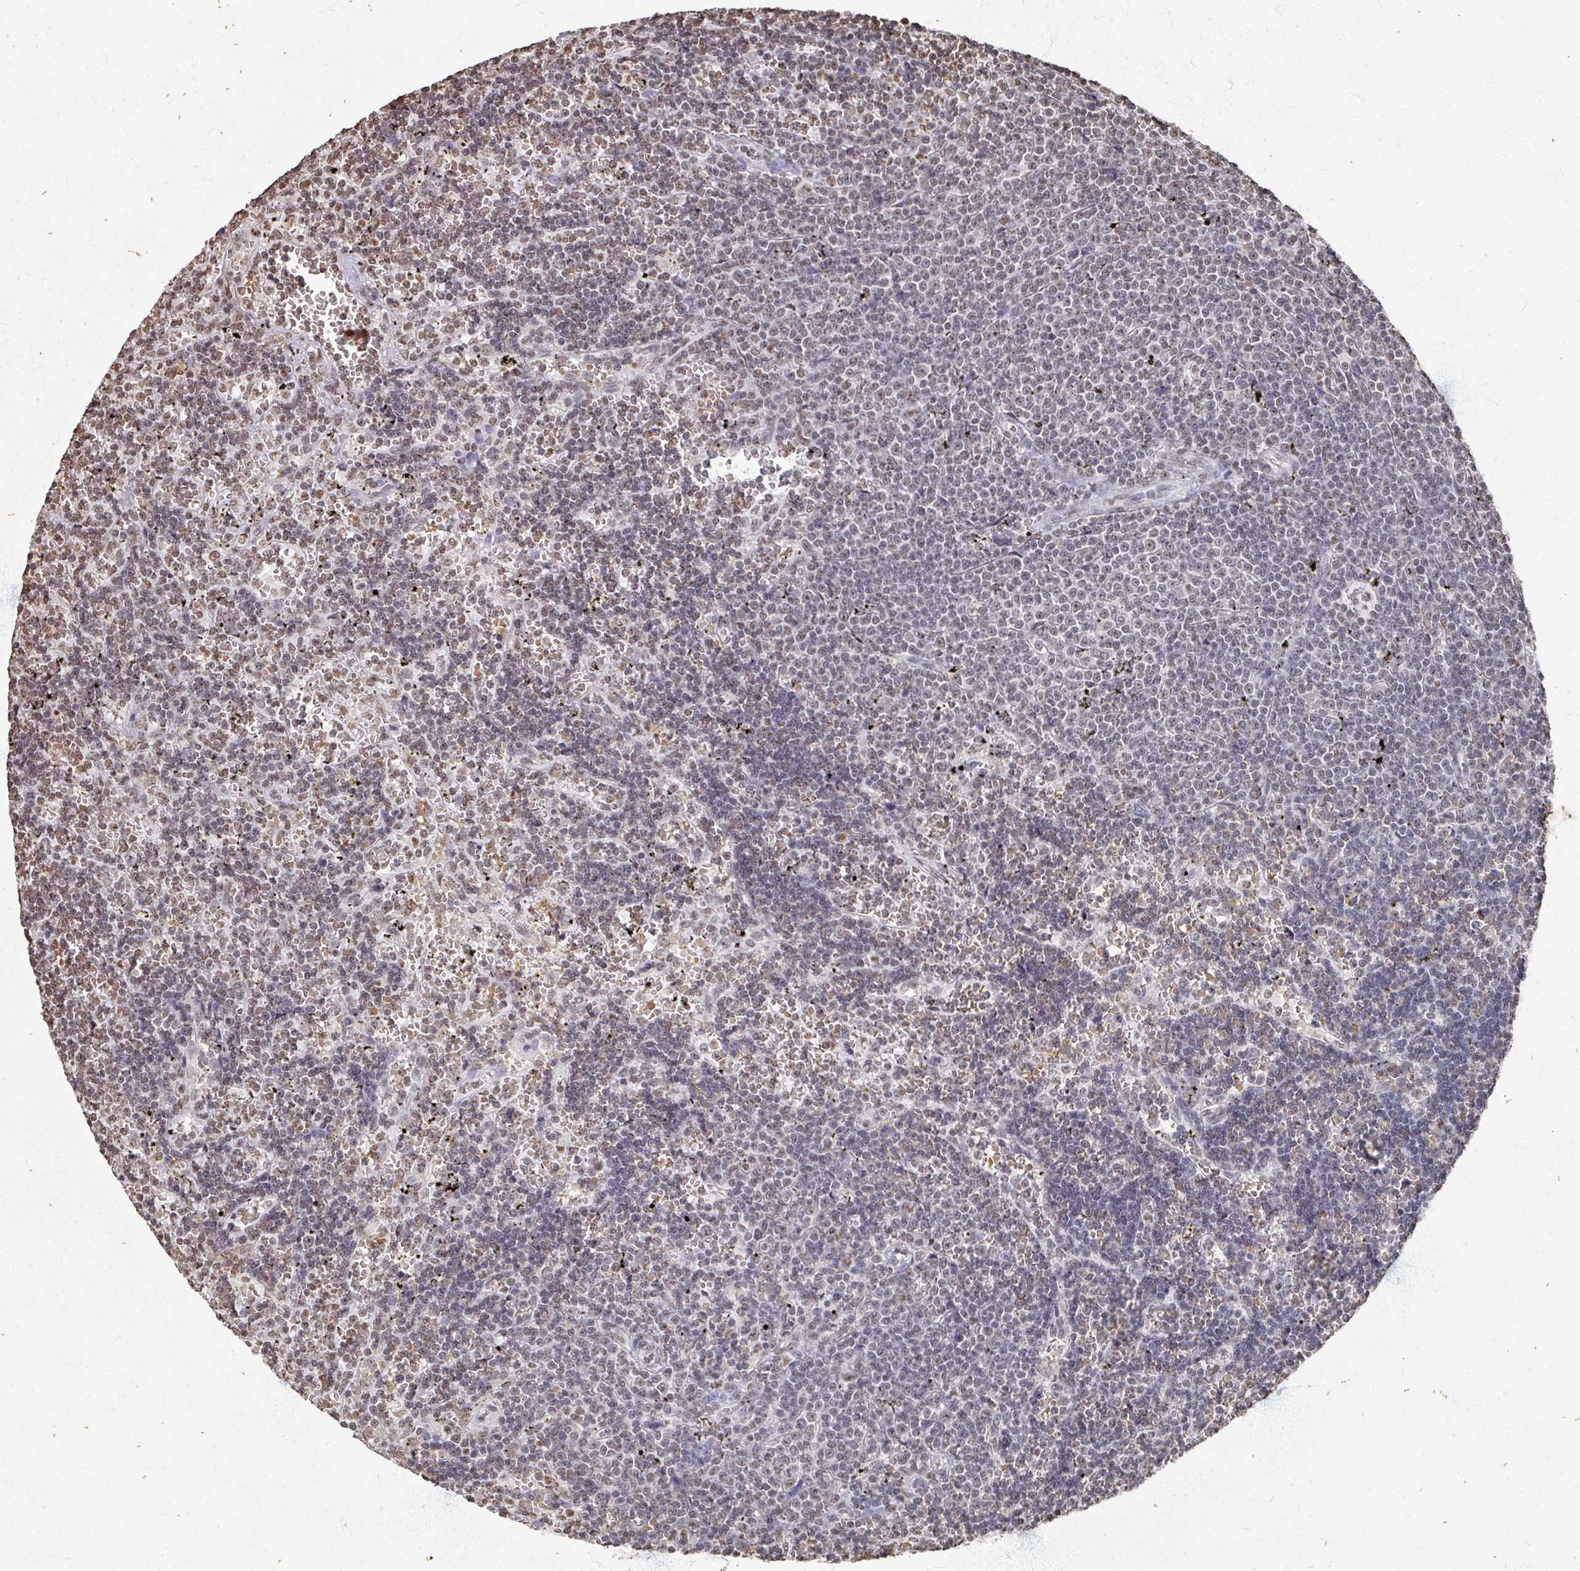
{"staining": {"intensity": "weak", "quantity": "<25%", "location": "nuclear"}, "tissue": "lymphoma", "cell_type": "Tumor cells", "image_type": "cancer", "snomed": [{"axis": "morphology", "description": "Malignant lymphoma, non-Hodgkin's type, Low grade"}, {"axis": "topography", "description": "Spleen"}], "caption": "There is no significant expression in tumor cells of malignant lymphoma, non-Hodgkin's type (low-grade). (Brightfield microscopy of DAB (3,3'-diaminobenzidine) immunohistochemistry at high magnification).", "gene": "DCUN1D5", "patient": {"sex": "male", "age": 60}}